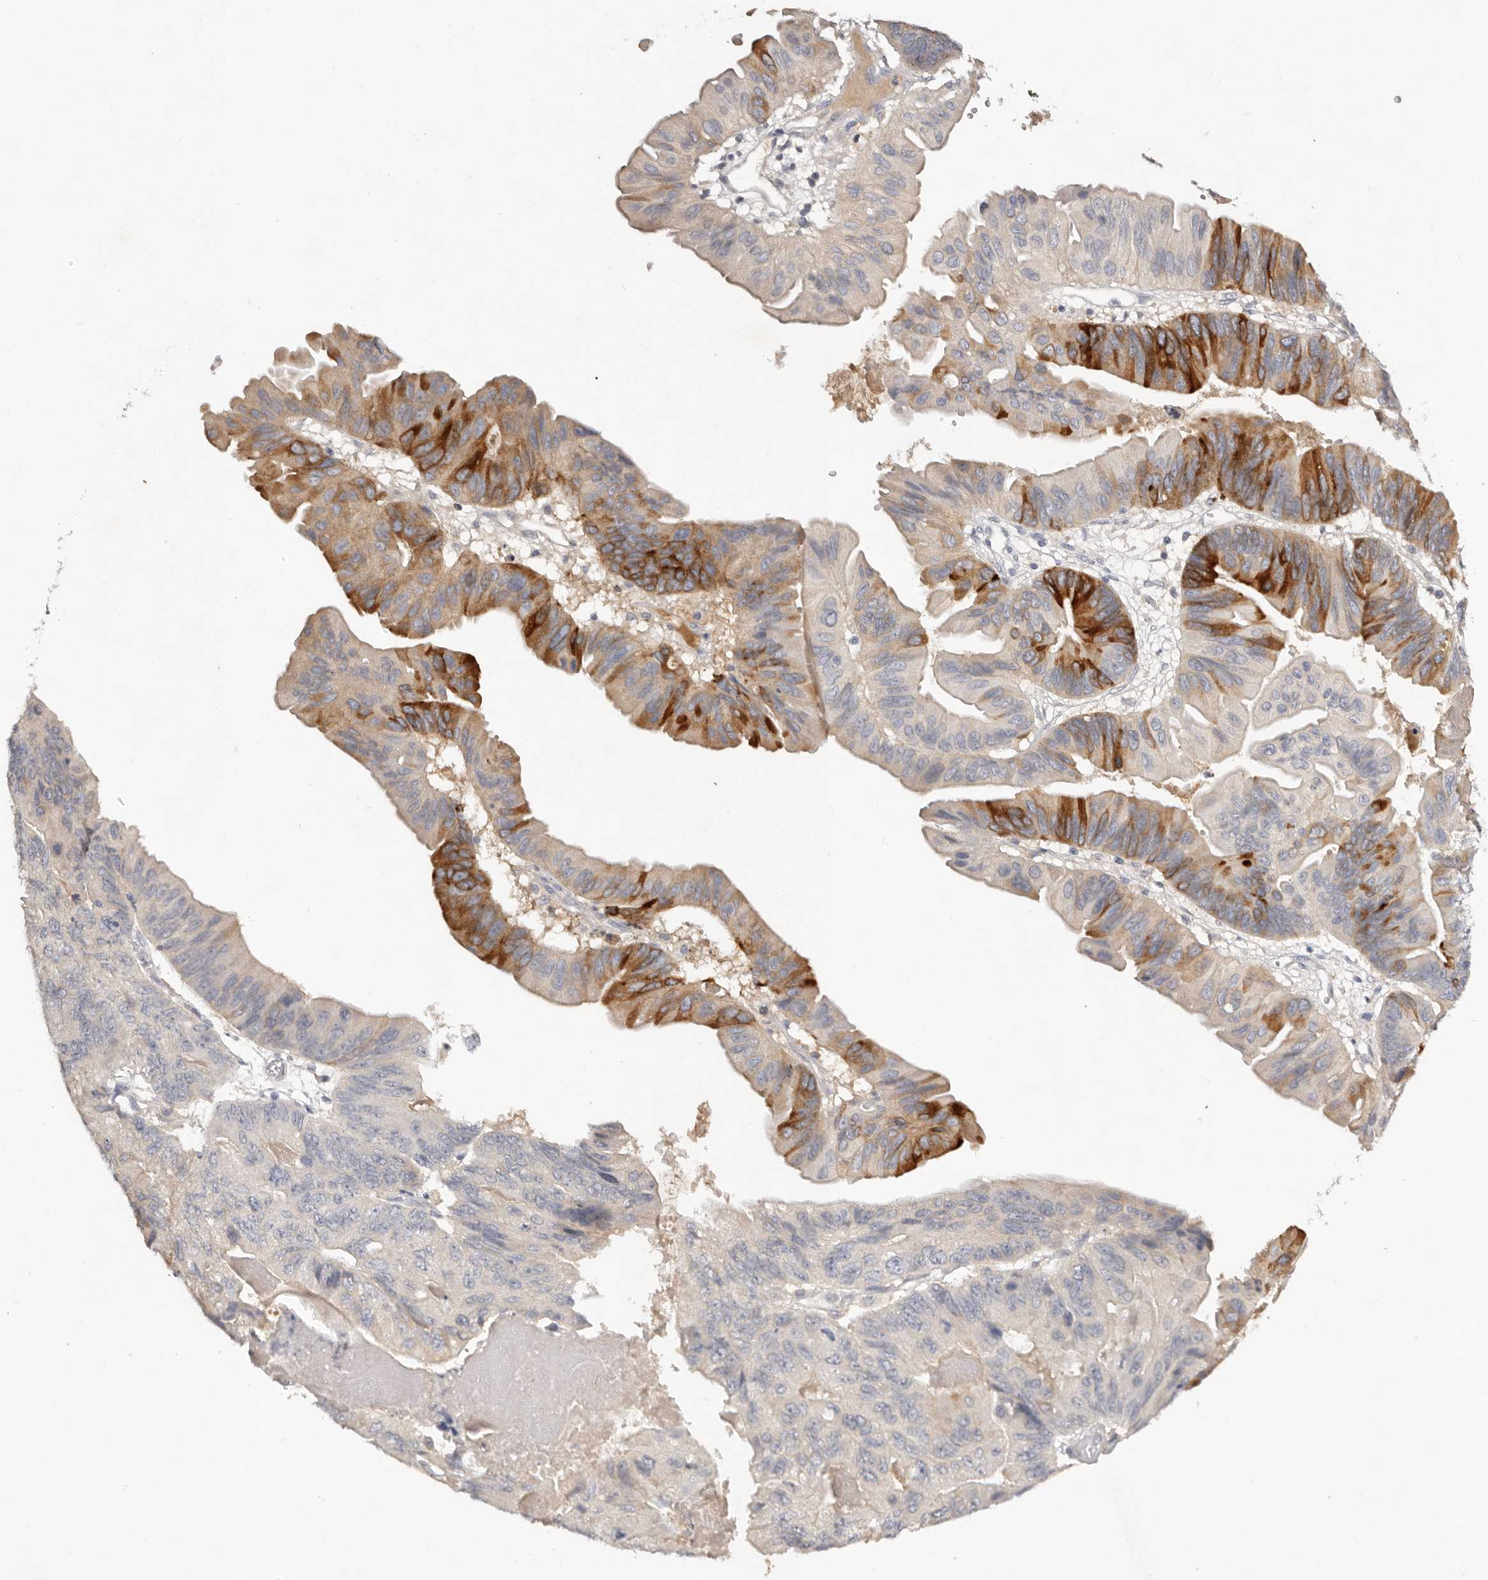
{"staining": {"intensity": "strong", "quantity": "<25%", "location": "cytoplasmic/membranous"}, "tissue": "ovarian cancer", "cell_type": "Tumor cells", "image_type": "cancer", "snomed": [{"axis": "morphology", "description": "Cystadenocarcinoma, mucinous, NOS"}, {"axis": "topography", "description": "Ovary"}], "caption": "Mucinous cystadenocarcinoma (ovarian) was stained to show a protein in brown. There is medium levels of strong cytoplasmic/membranous positivity in about <25% of tumor cells.", "gene": "SCUBE2", "patient": {"sex": "female", "age": 61}}